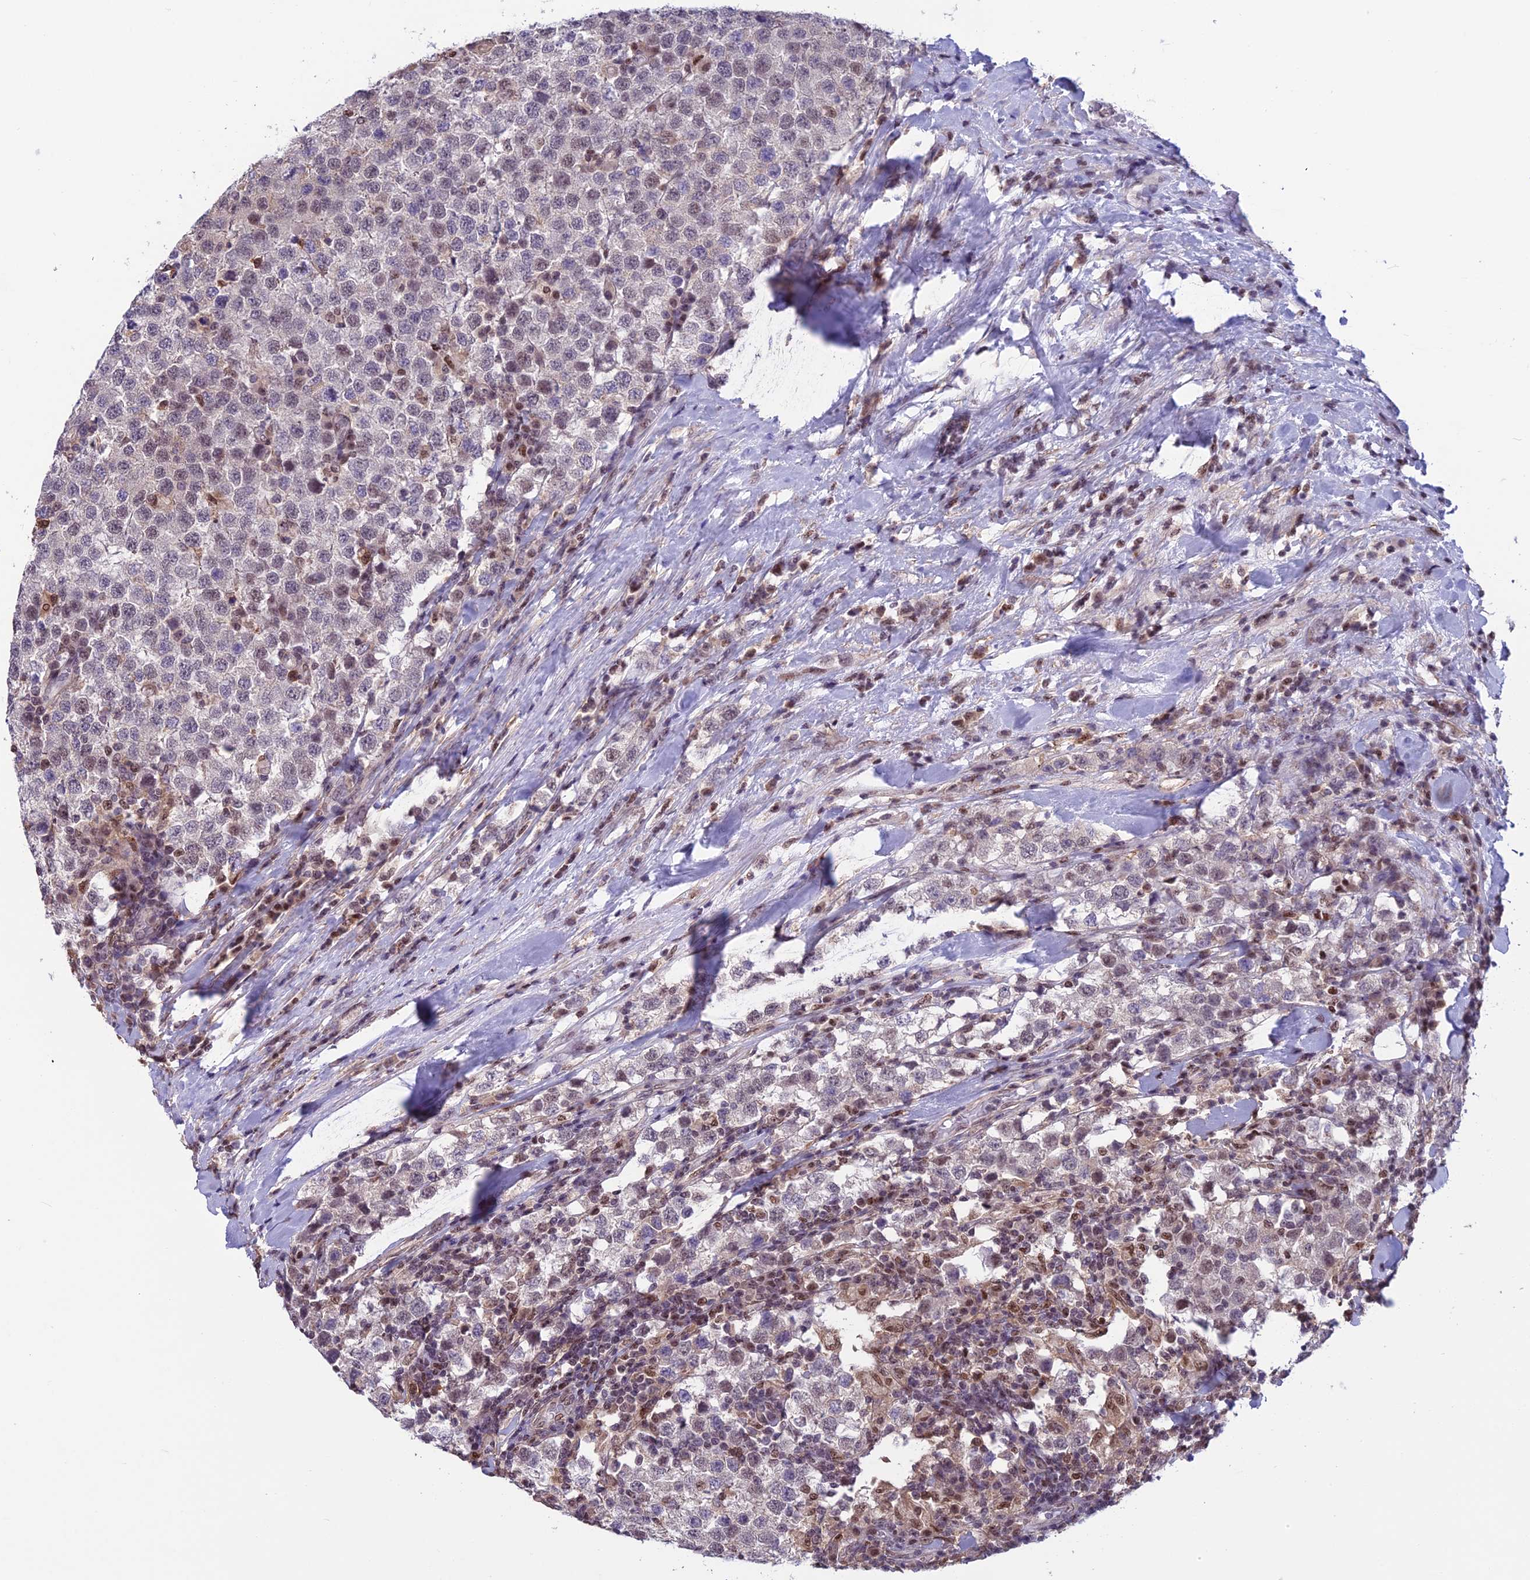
{"staining": {"intensity": "weak", "quantity": "<25%", "location": "nuclear"}, "tissue": "testis cancer", "cell_type": "Tumor cells", "image_type": "cancer", "snomed": [{"axis": "morphology", "description": "Seminoma, NOS"}, {"axis": "topography", "description": "Testis"}], "caption": "Testis cancer (seminoma) stained for a protein using IHC shows no expression tumor cells.", "gene": "MIS12", "patient": {"sex": "male", "age": 34}}